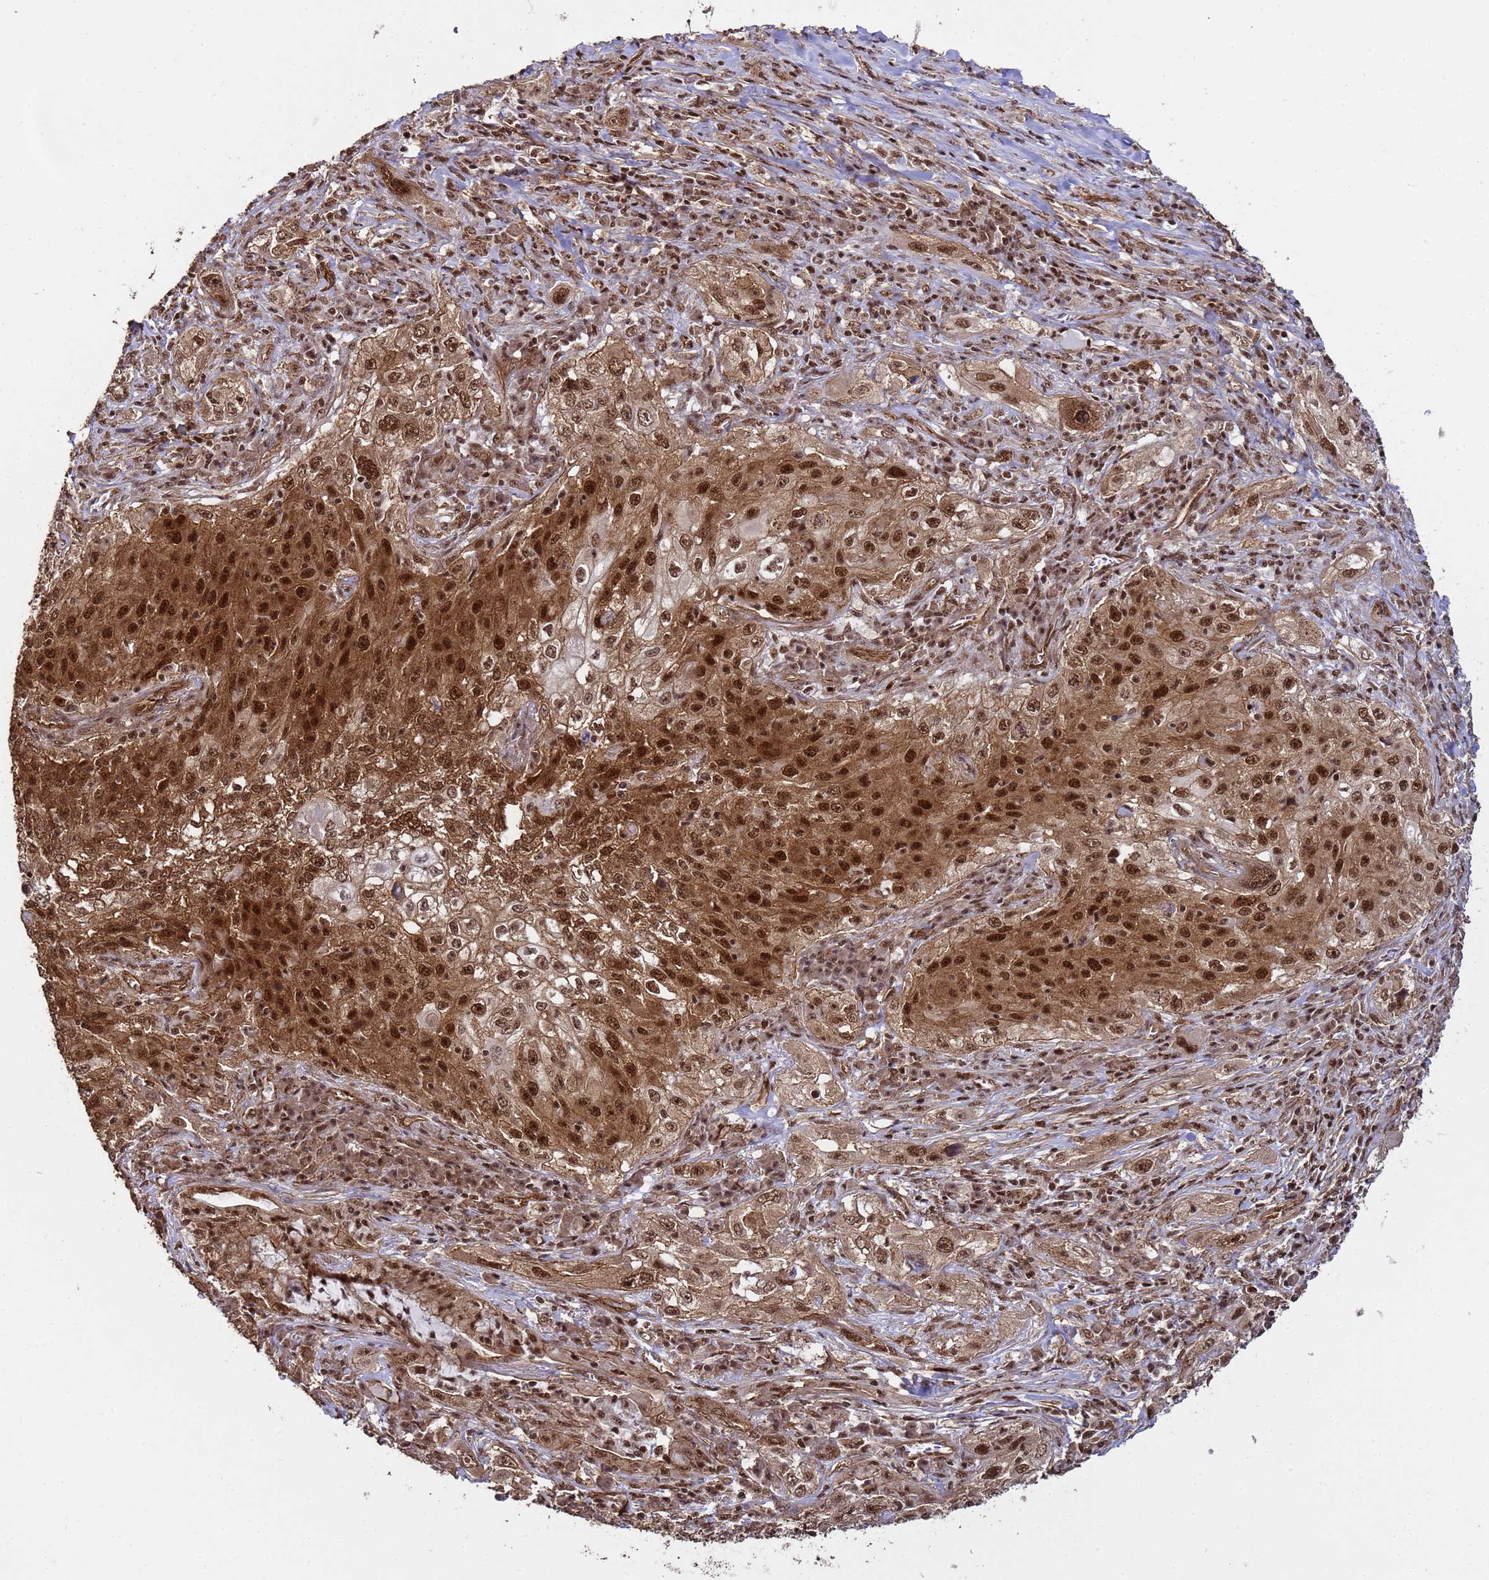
{"staining": {"intensity": "strong", "quantity": ">75%", "location": "cytoplasmic/membranous,nuclear"}, "tissue": "lung cancer", "cell_type": "Tumor cells", "image_type": "cancer", "snomed": [{"axis": "morphology", "description": "Squamous cell carcinoma, NOS"}, {"axis": "topography", "description": "Lung"}], "caption": "Brown immunohistochemical staining in lung squamous cell carcinoma demonstrates strong cytoplasmic/membranous and nuclear staining in about >75% of tumor cells.", "gene": "SYF2", "patient": {"sex": "female", "age": 69}}